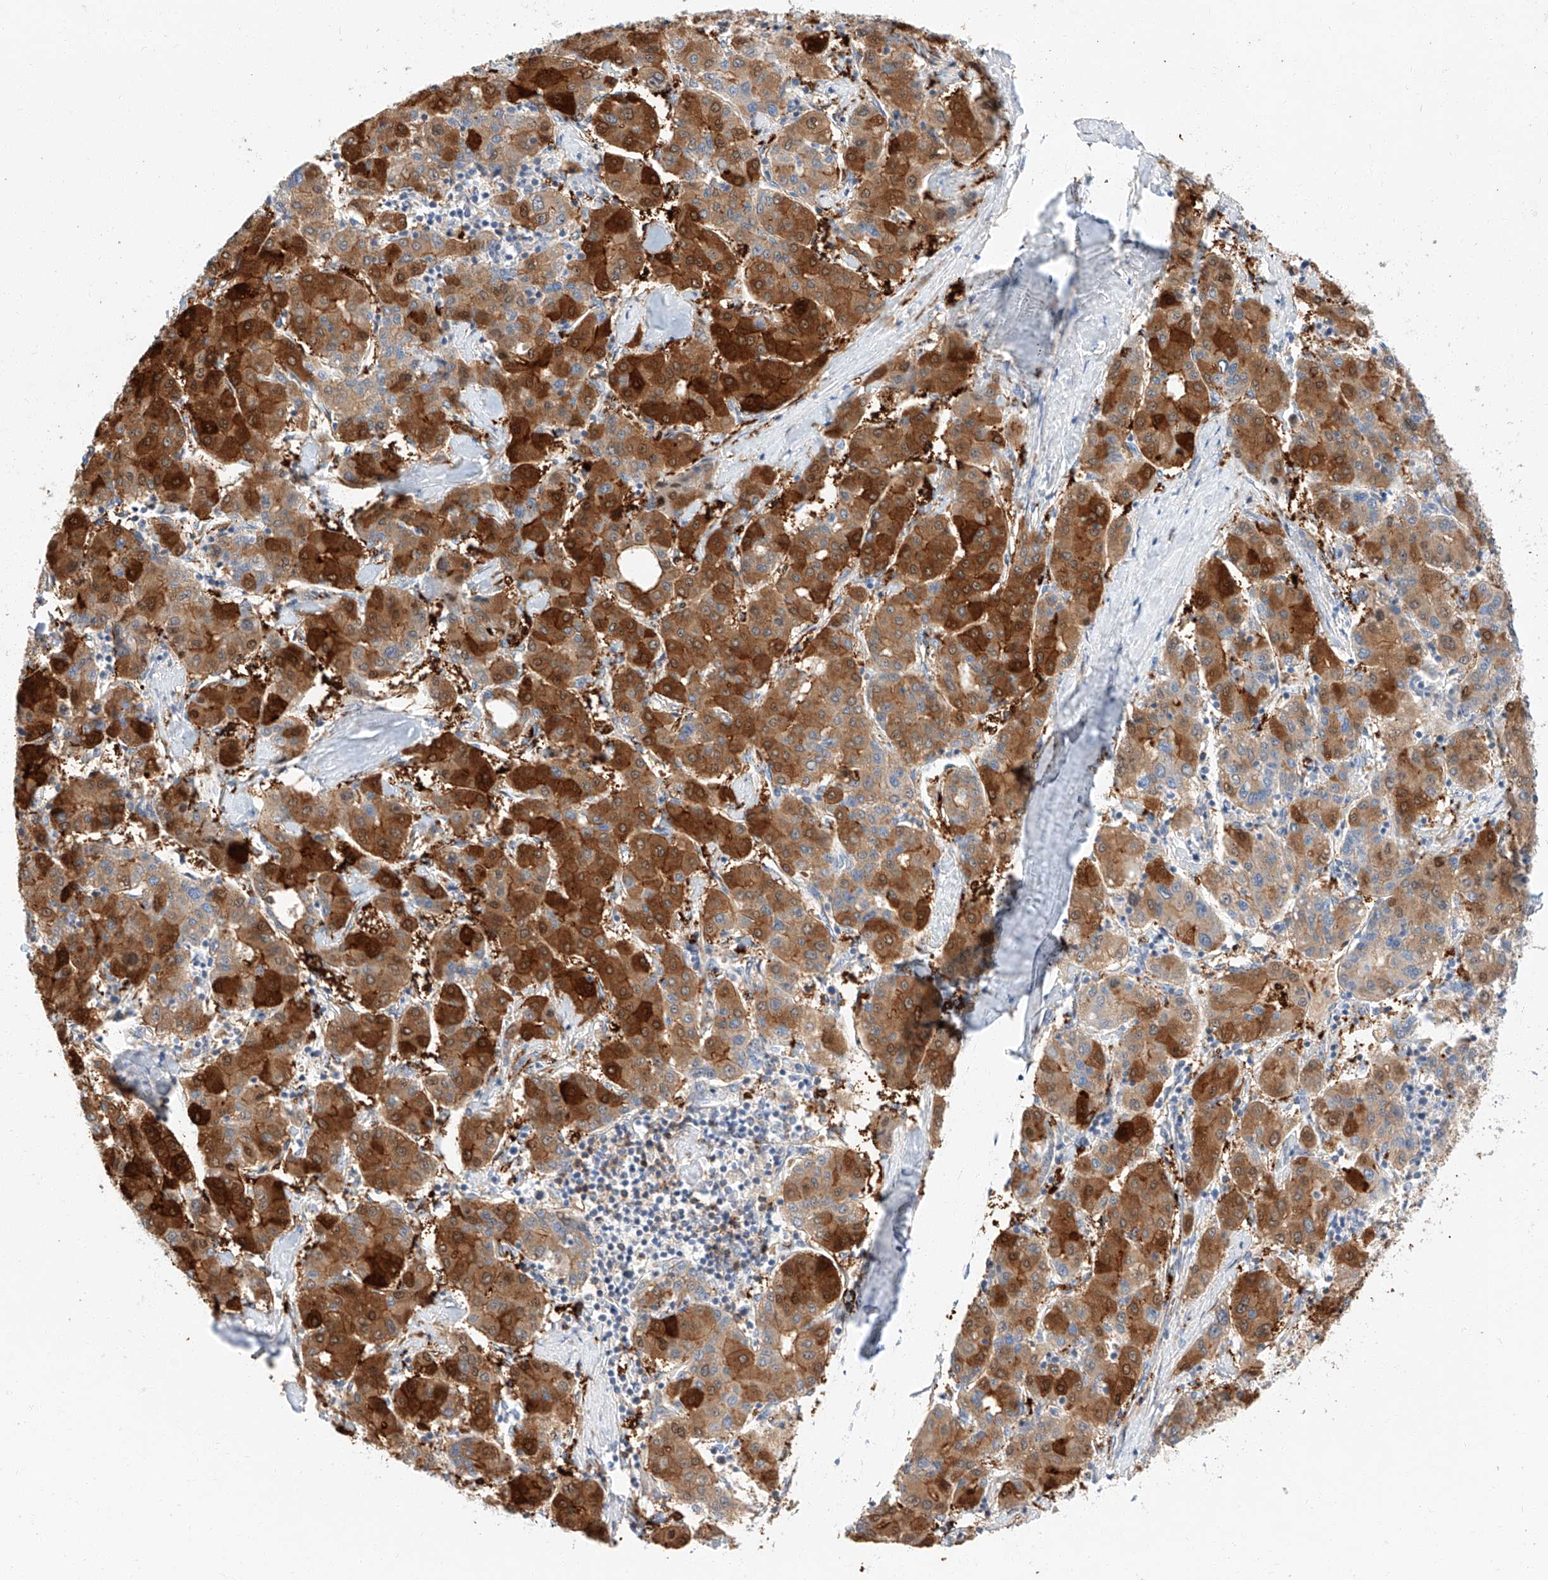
{"staining": {"intensity": "strong", "quantity": "25%-75%", "location": "cytoplasmic/membranous,nuclear"}, "tissue": "liver cancer", "cell_type": "Tumor cells", "image_type": "cancer", "snomed": [{"axis": "morphology", "description": "Carcinoma, Hepatocellular, NOS"}, {"axis": "topography", "description": "Liver"}], "caption": "Liver cancer (hepatocellular carcinoma) stained with a protein marker reveals strong staining in tumor cells.", "gene": "GLMN", "patient": {"sex": "male", "age": 65}}